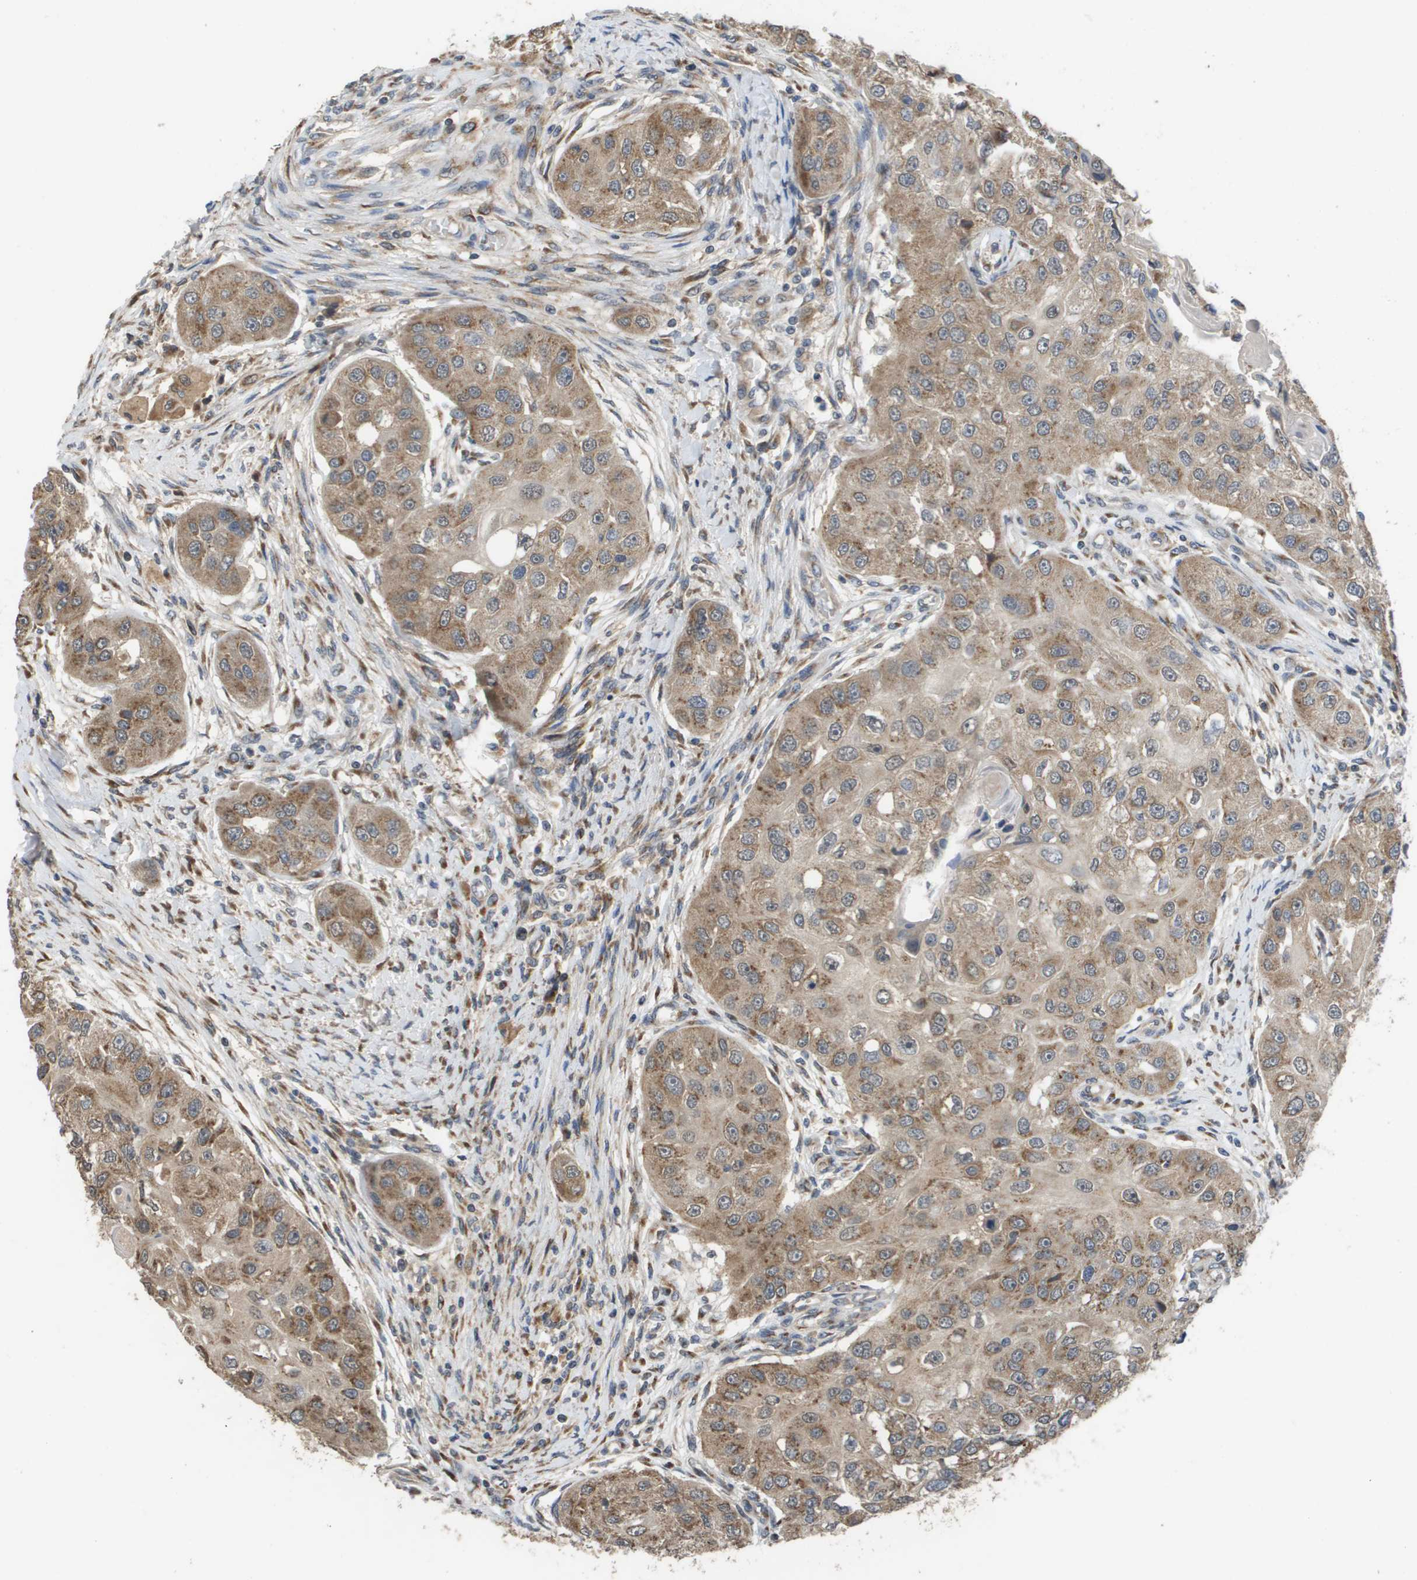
{"staining": {"intensity": "moderate", "quantity": ">75%", "location": "cytoplasmic/membranous"}, "tissue": "head and neck cancer", "cell_type": "Tumor cells", "image_type": "cancer", "snomed": [{"axis": "morphology", "description": "Normal tissue, NOS"}, {"axis": "morphology", "description": "Squamous cell carcinoma, NOS"}, {"axis": "topography", "description": "Skeletal muscle"}, {"axis": "topography", "description": "Head-Neck"}], "caption": "Immunohistochemical staining of head and neck squamous cell carcinoma reveals medium levels of moderate cytoplasmic/membranous protein staining in about >75% of tumor cells.", "gene": "PCK1", "patient": {"sex": "male", "age": 51}}